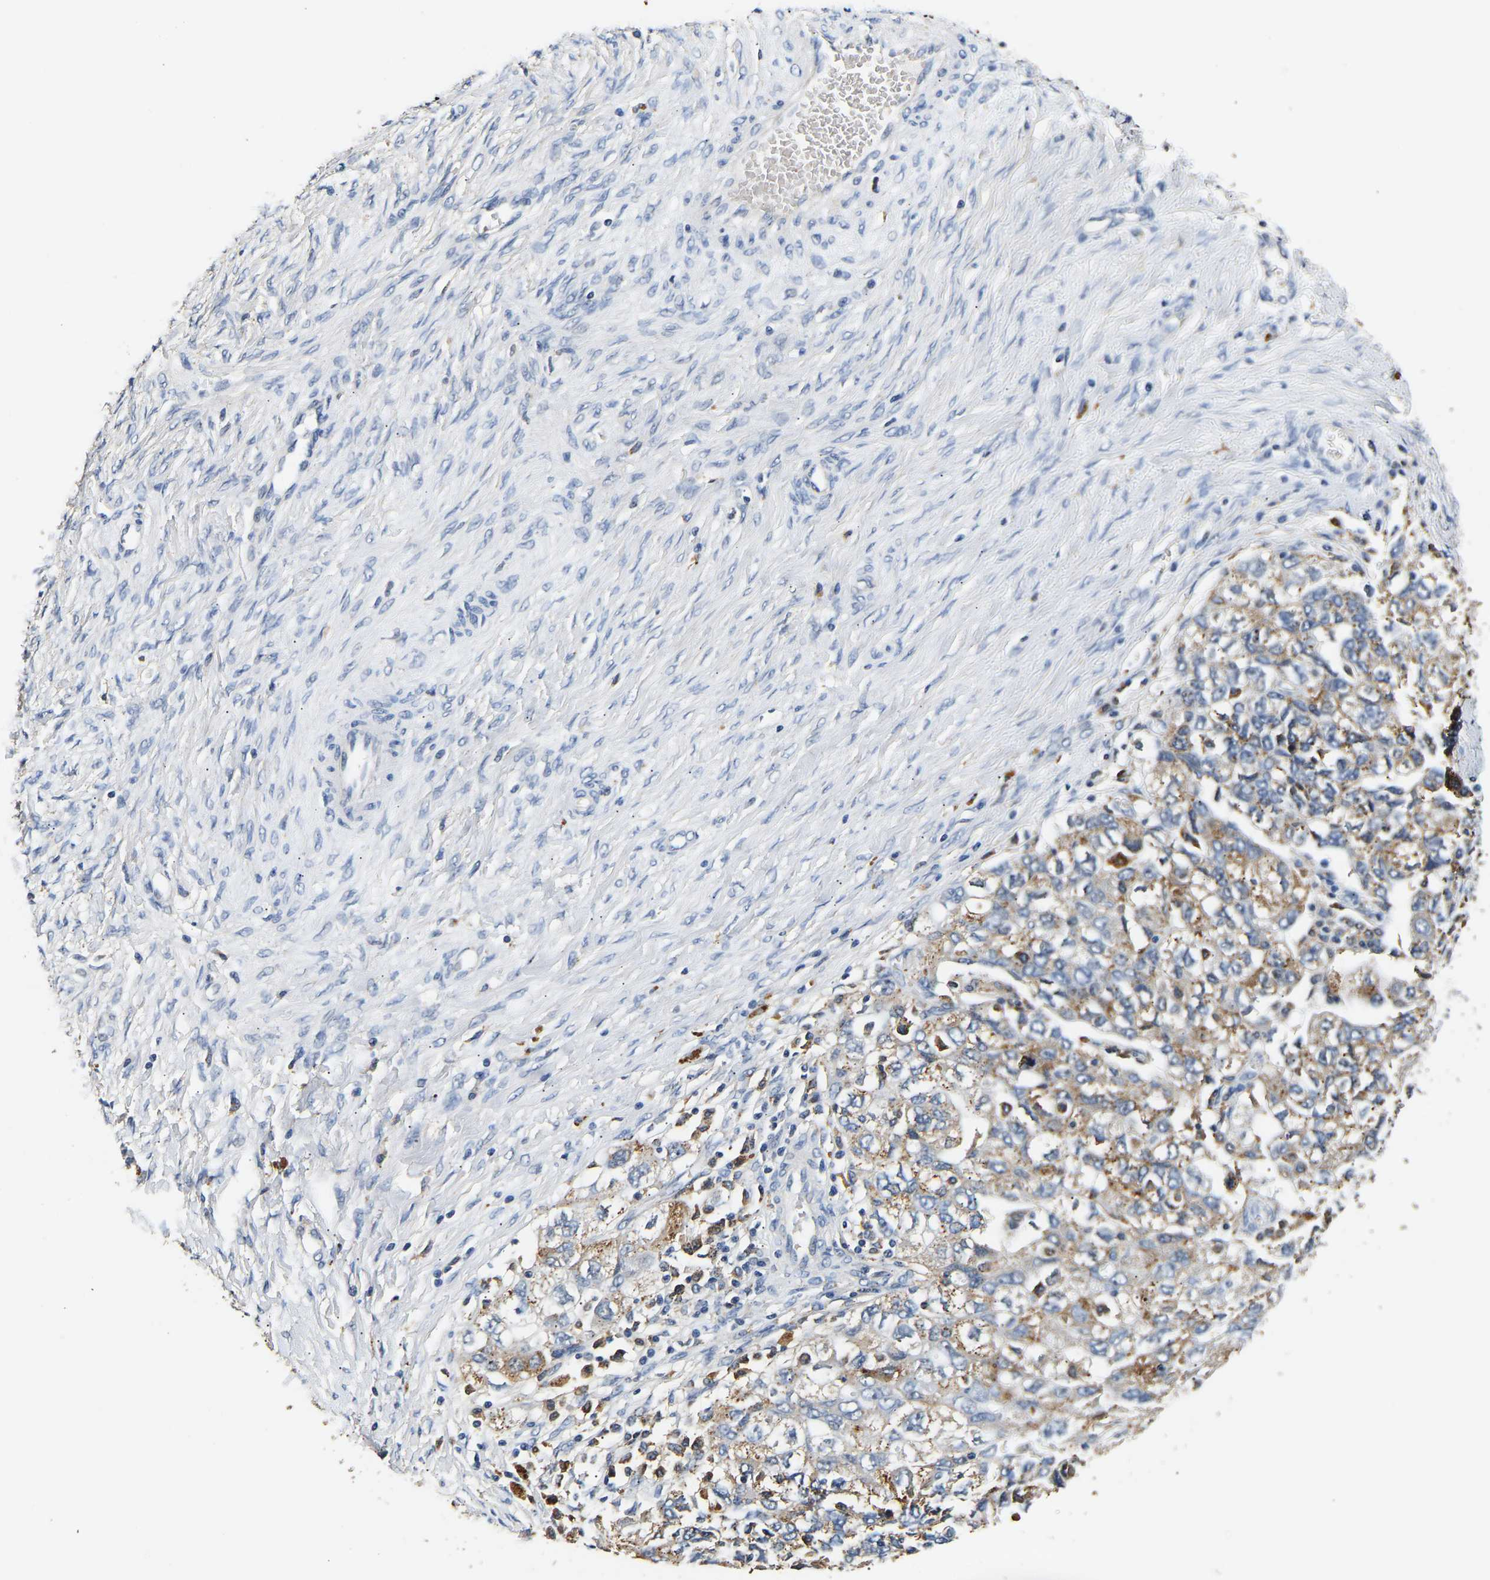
{"staining": {"intensity": "moderate", "quantity": "<25%", "location": "cytoplasmic/membranous"}, "tissue": "ovarian cancer", "cell_type": "Tumor cells", "image_type": "cancer", "snomed": [{"axis": "morphology", "description": "Carcinoma, NOS"}, {"axis": "morphology", "description": "Cystadenocarcinoma, serous, NOS"}, {"axis": "topography", "description": "Ovary"}], "caption": "Ovarian serous cystadenocarcinoma stained with a protein marker demonstrates moderate staining in tumor cells.", "gene": "SMU1", "patient": {"sex": "female", "age": 69}}